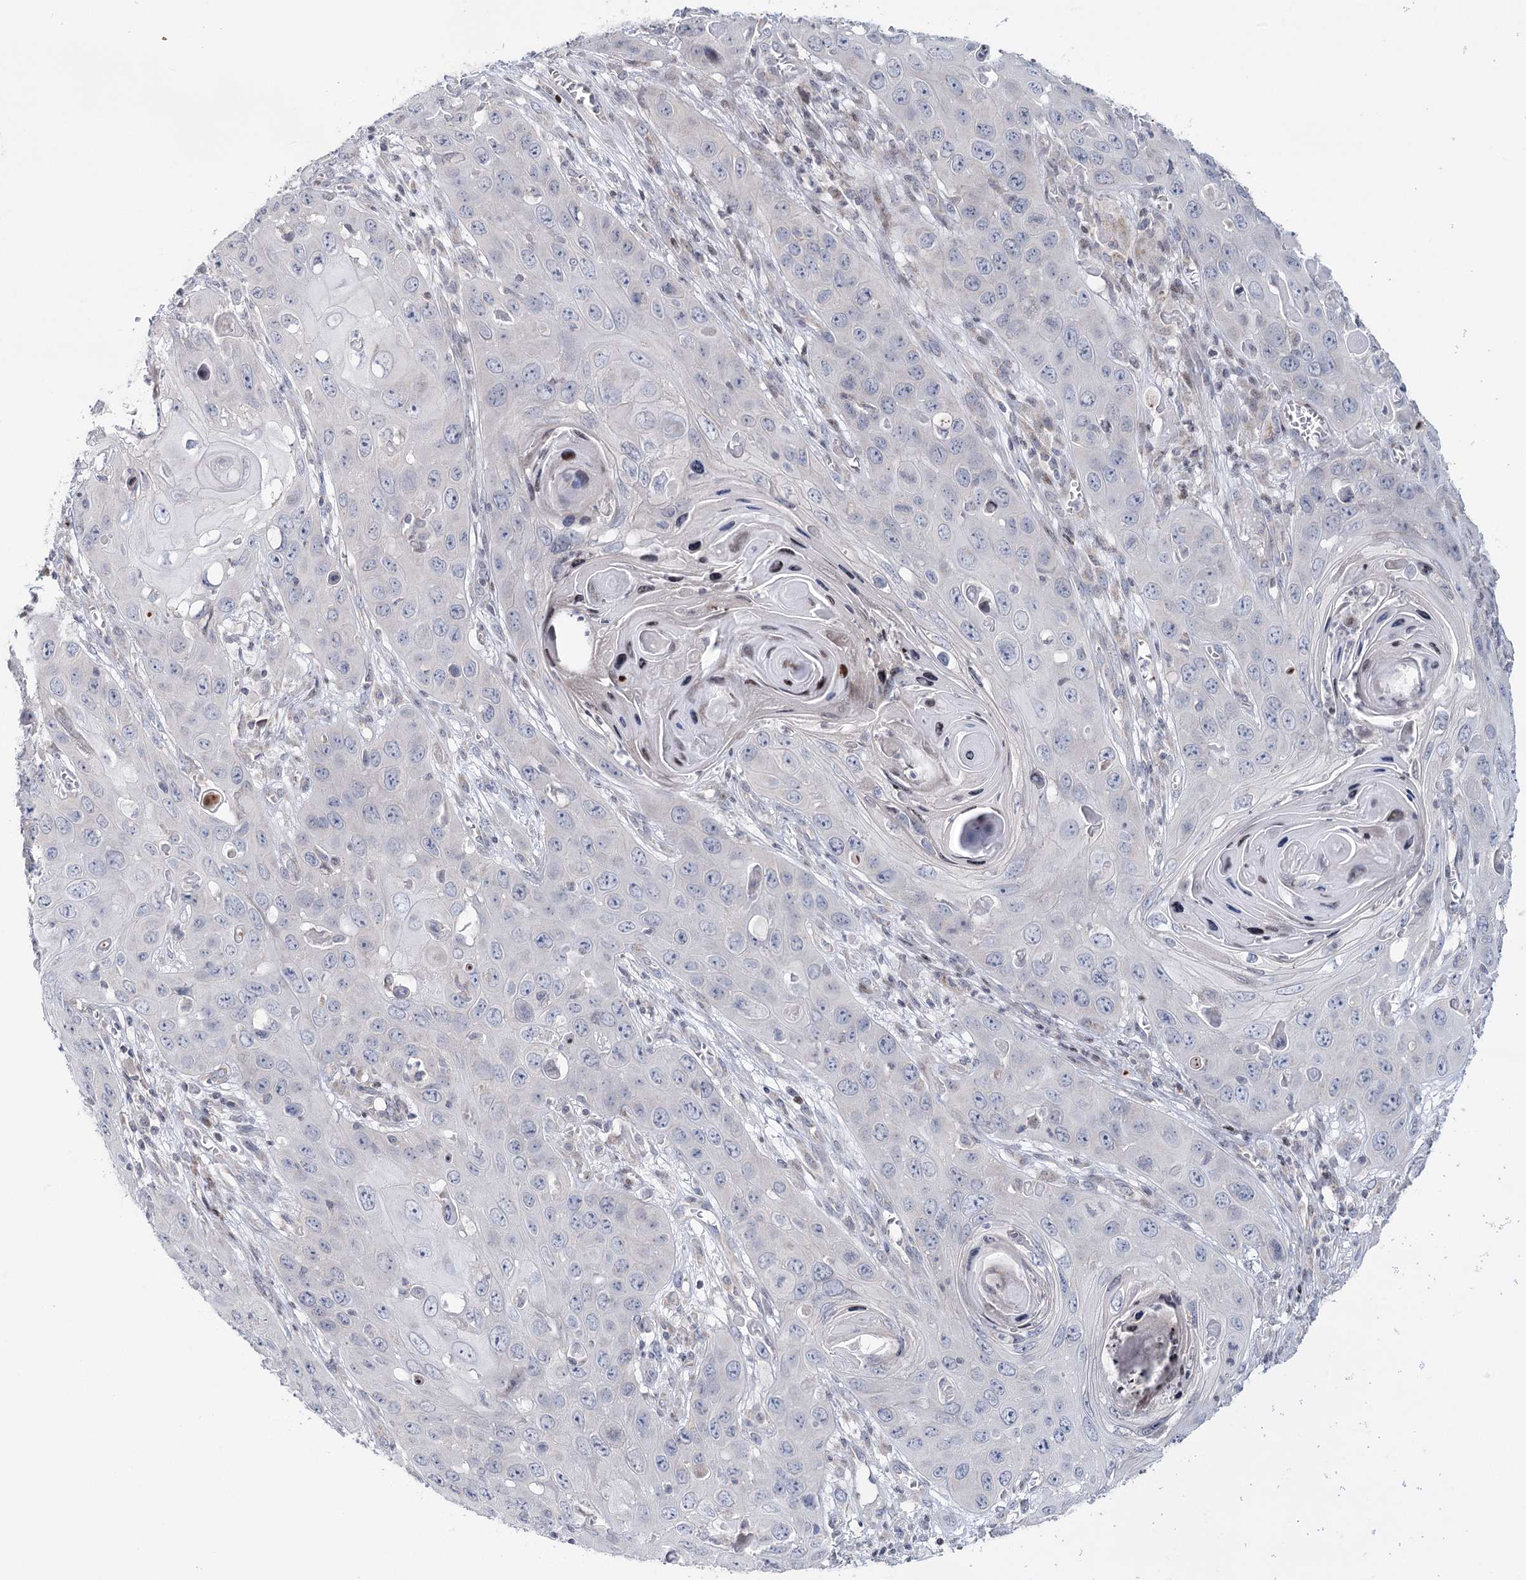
{"staining": {"intensity": "moderate", "quantity": "<25%", "location": "nuclear"}, "tissue": "skin cancer", "cell_type": "Tumor cells", "image_type": "cancer", "snomed": [{"axis": "morphology", "description": "Squamous cell carcinoma, NOS"}, {"axis": "topography", "description": "Skin"}], "caption": "Skin squamous cell carcinoma was stained to show a protein in brown. There is low levels of moderate nuclear positivity in about <25% of tumor cells.", "gene": "PTGR1", "patient": {"sex": "male", "age": 55}}